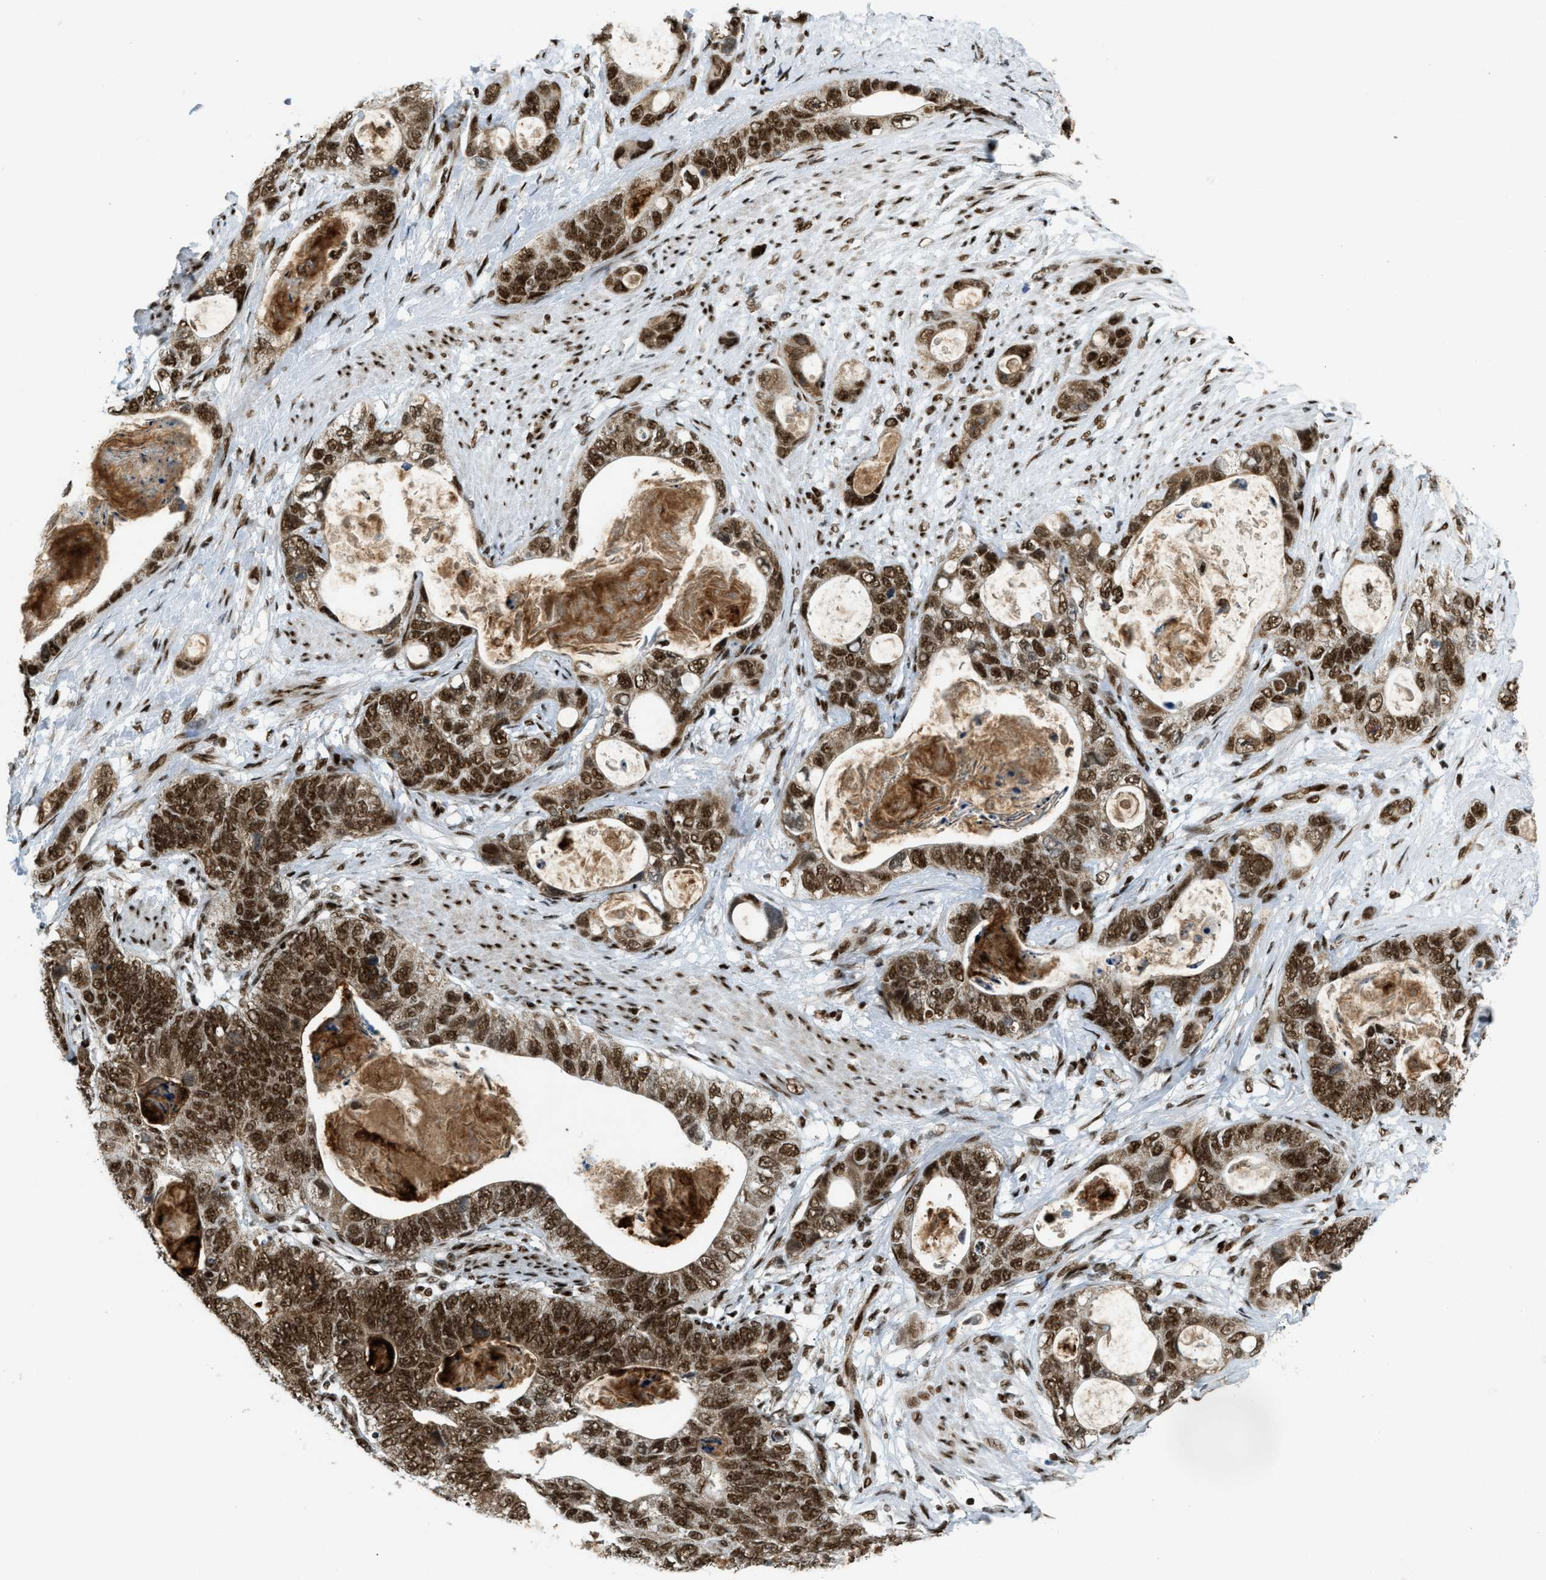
{"staining": {"intensity": "strong", "quantity": ">75%", "location": "nuclear"}, "tissue": "stomach cancer", "cell_type": "Tumor cells", "image_type": "cancer", "snomed": [{"axis": "morphology", "description": "Normal tissue, NOS"}, {"axis": "morphology", "description": "Adenocarcinoma, NOS"}, {"axis": "topography", "description": "Stomach"}], "caption": "DAB (3,3'-diaminobenzidine) immunohistochemical staining of human stomach cancer (adenocarcinoma) demonstrates strong nuclear protein staining in approximately >75% of tumor cells. (DAB IHC with brightfield microscopy, high magnification).", "gene": "GABPB1", "patient": {"sex": "female", "age": 89}}